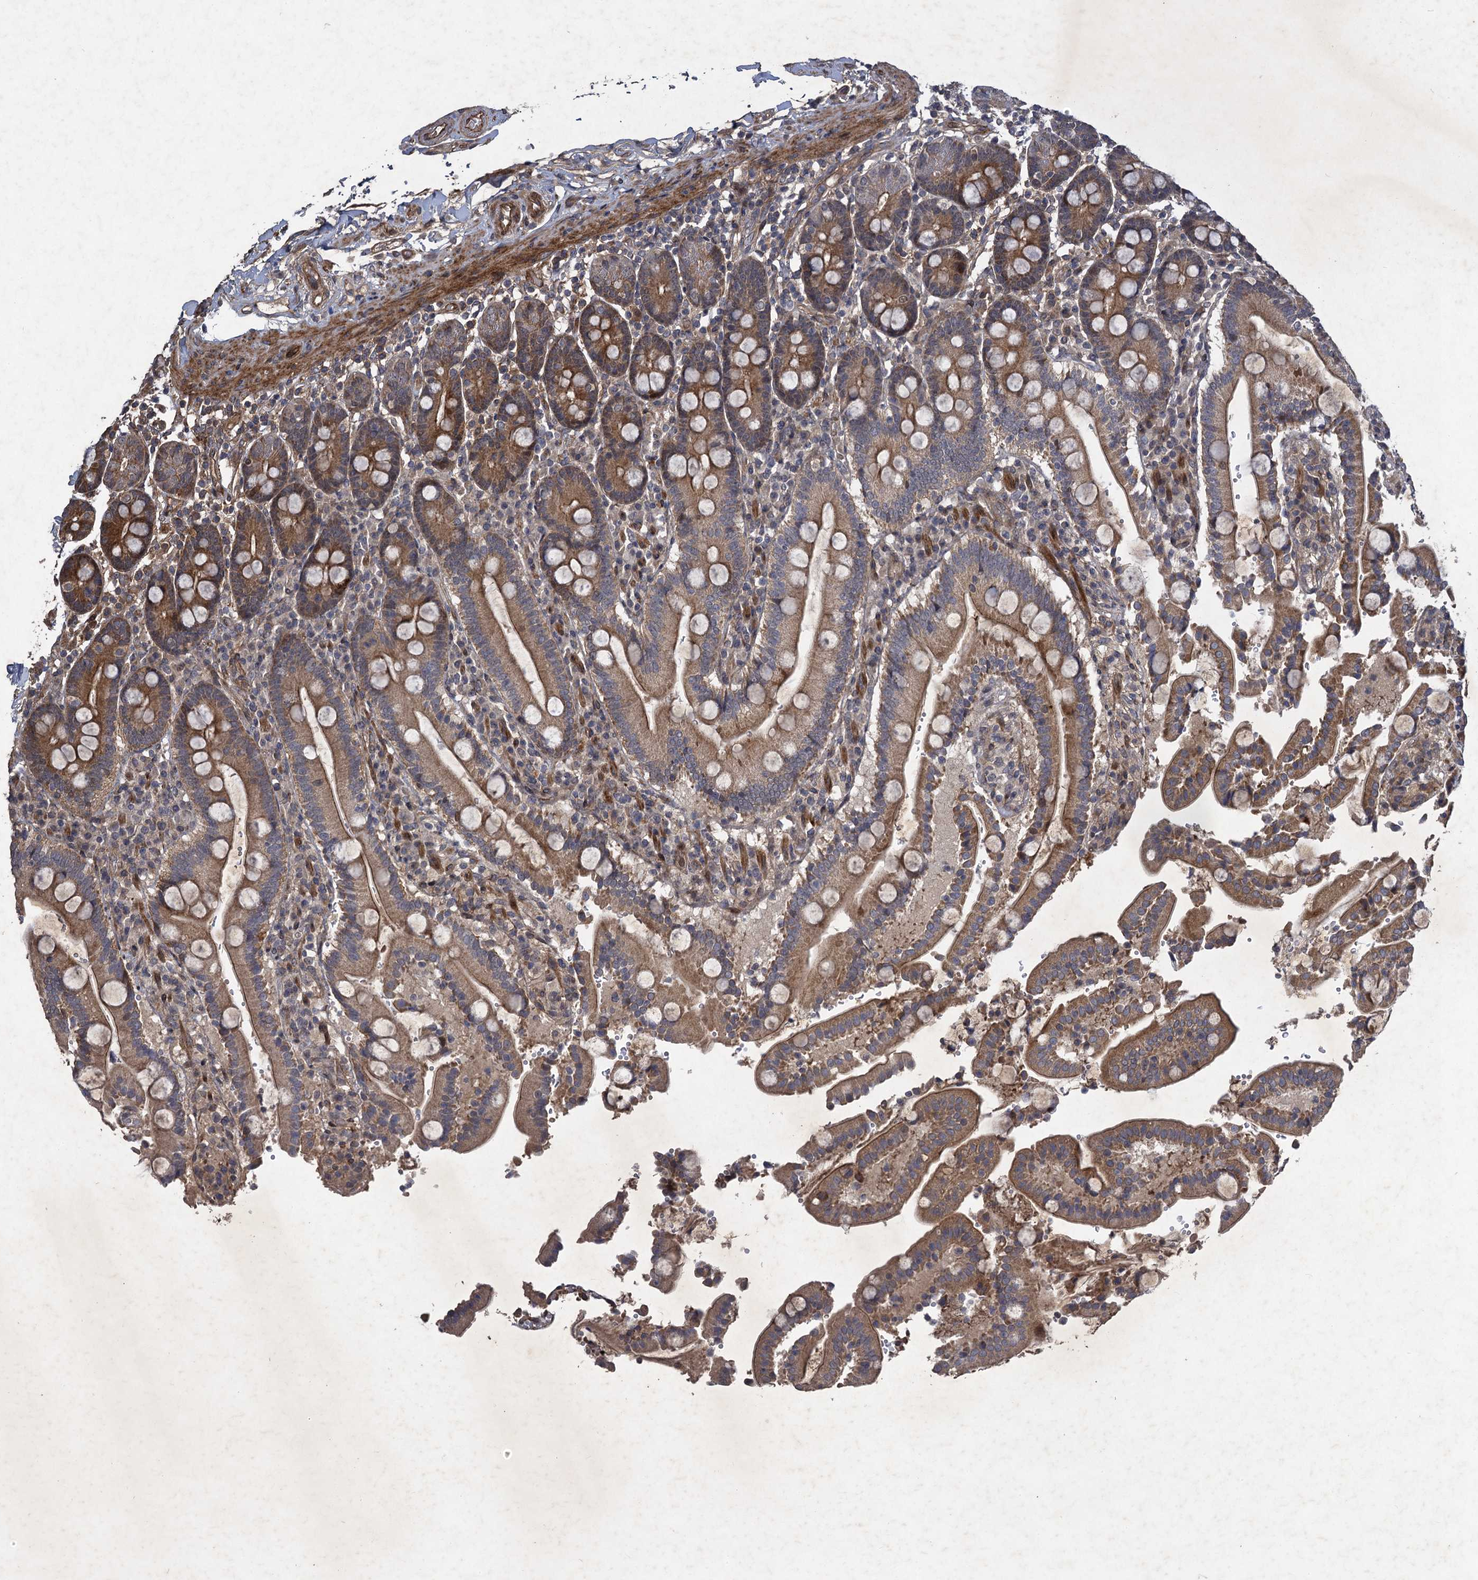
{"staining": {"intensity": "moderate", "quantity": ">75%", "location": "cytoplasmic/membranous"}, "tissue": "duodenum", "cell_type": "Glandular cells", "image_type": "normal", "snomed": [{"axis": "morphology", "description": "Normal tissue, NOS"}, {"axis": "topography", "description": "Small intestine, NOS"}], "caption": "This image shows IHC staining of benign duodenum, with medium moderate cytoplasmic/membranous staining in about >75% of glandular cells.", "gene": "NUDT22", "patient": {"sex": "female", "age": 71}}